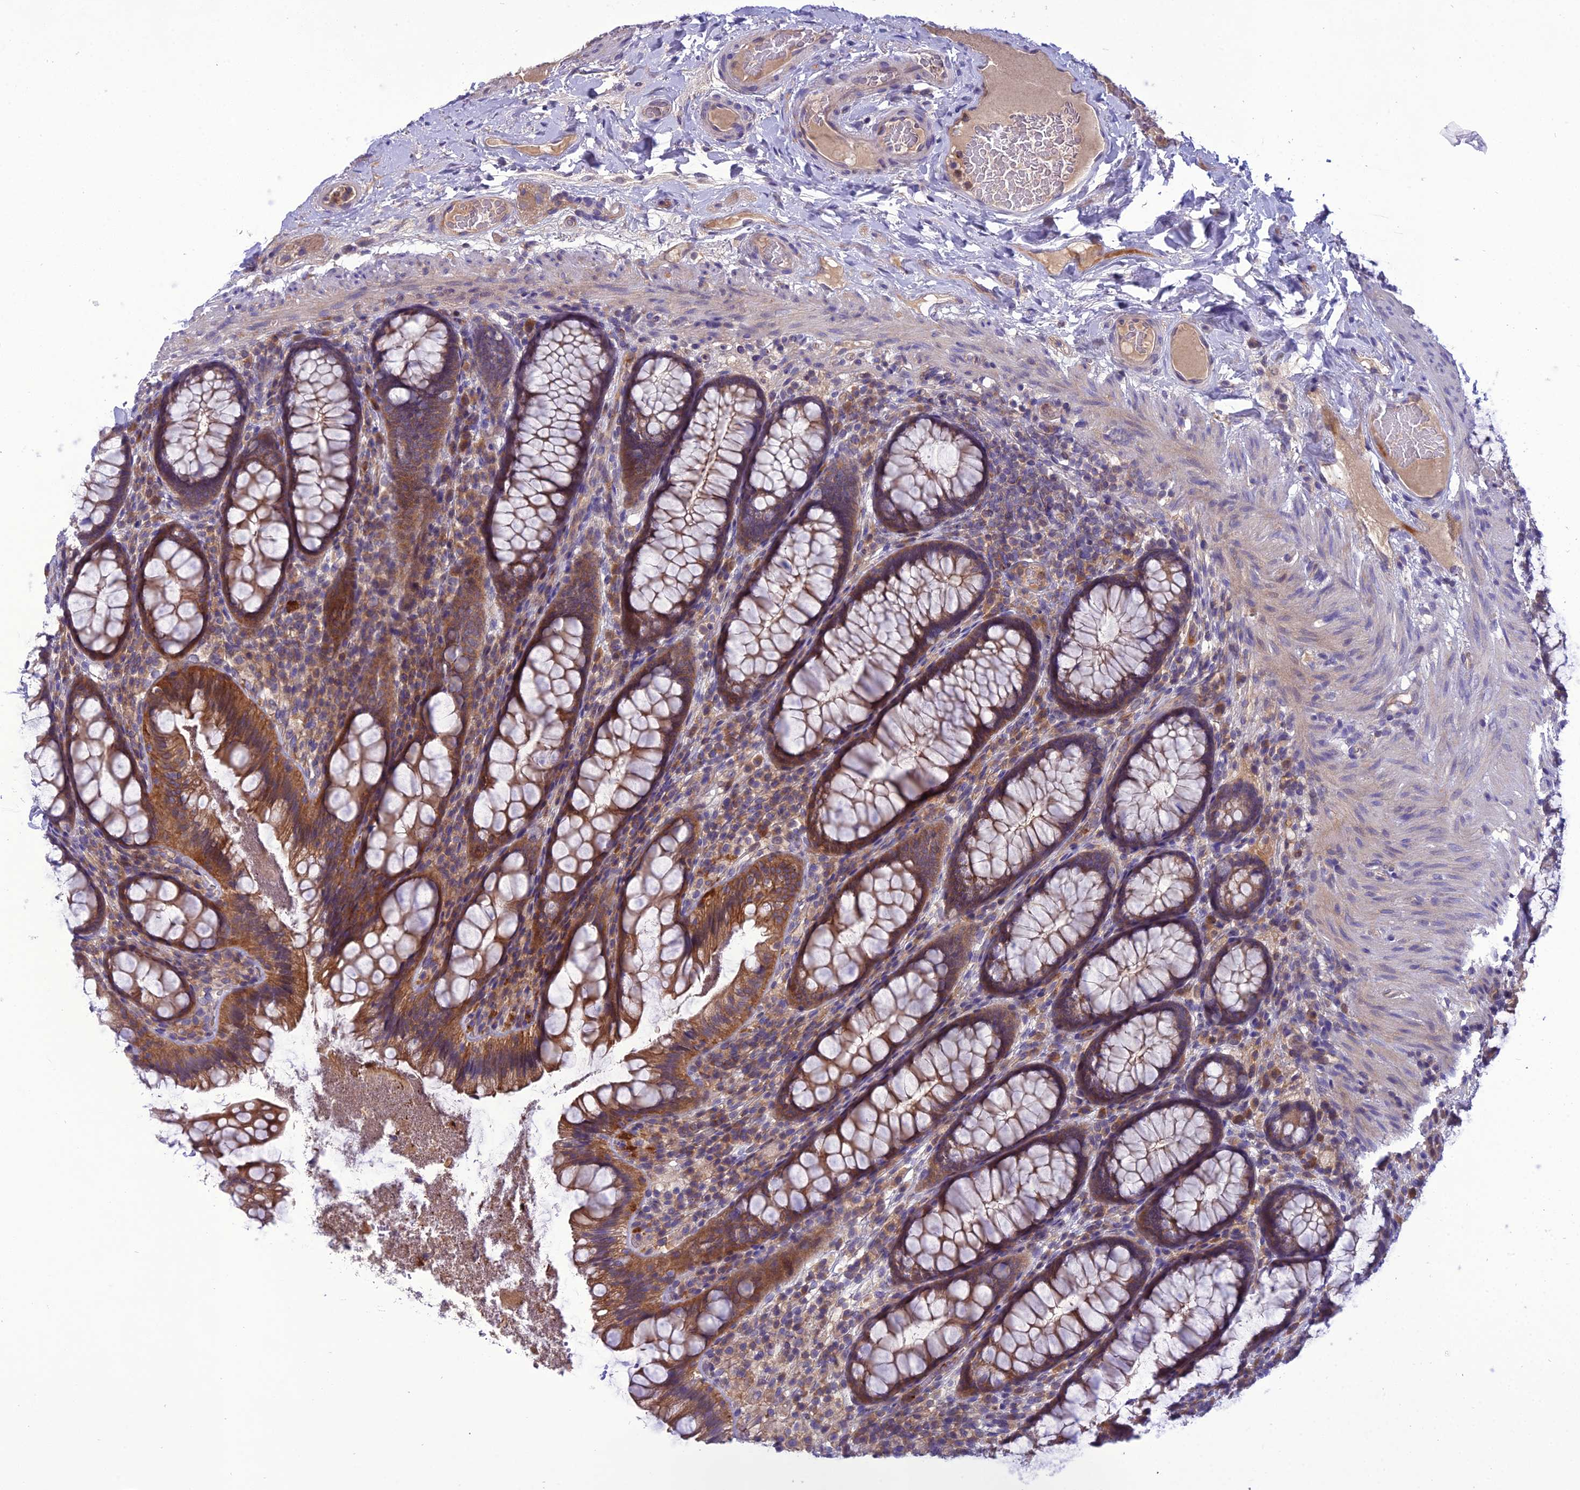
{"staining": {"intensity": "moderate", "quantity": ">75%", "location": "cytoplasmic/membranous"}, "tissue": "rectum", "cell_type": "Glandular cells", "image_type": "normal", "snomed": [{"axis": "morphology", "description": "Normal tissue, NOS"}, {"axis": "topography", "description": "Rectum"}], "caption": "Immunohistochemical staining of benign rectum displays medium levels of moderate cytoplasmic/membranous expression in about >75% of glandular cells.", "gene": "GDF6", "patient": {"sex": "male", "age": 83}}